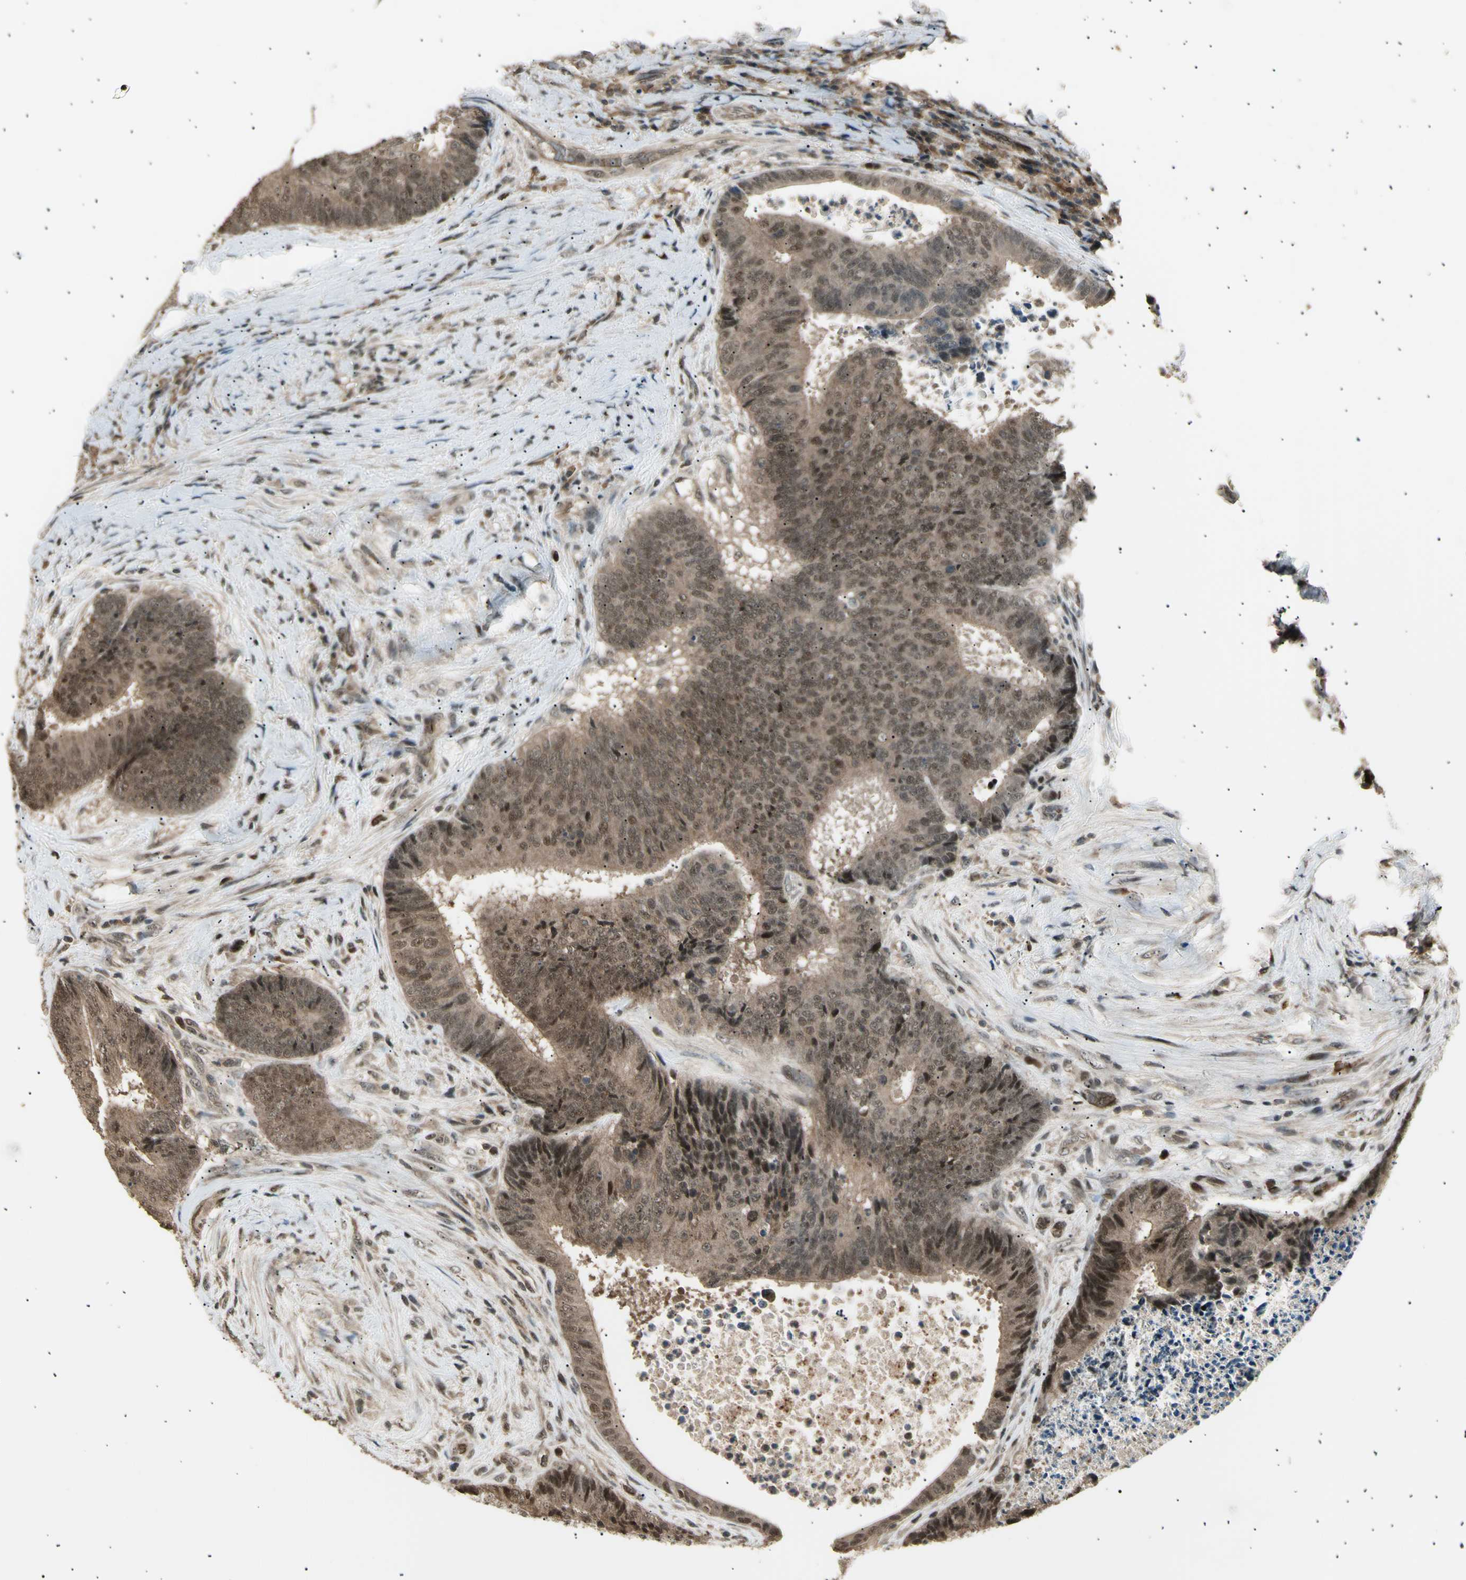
{"staining": {"intensity": "weak", "quantity": ">75%", "location": "cytoplasmic/membranous,nuclear"}, "tissue": "colorectal cancer", "cell_type": "Tumor cells", "image_type": "cancer", "snomed": [{"axis": "morphology", "description": "Adenocarcinoma, NOS"}, {"axis": "topography", "description": "Rectum"}], "caption": "Weak cytoplasmic/membranous and nuclear protein positivity is identified in about >75% of tumor cells in colorectal cancer.", "gene": "NUAK2", "patient": {"sex": "male", "age": 72}}